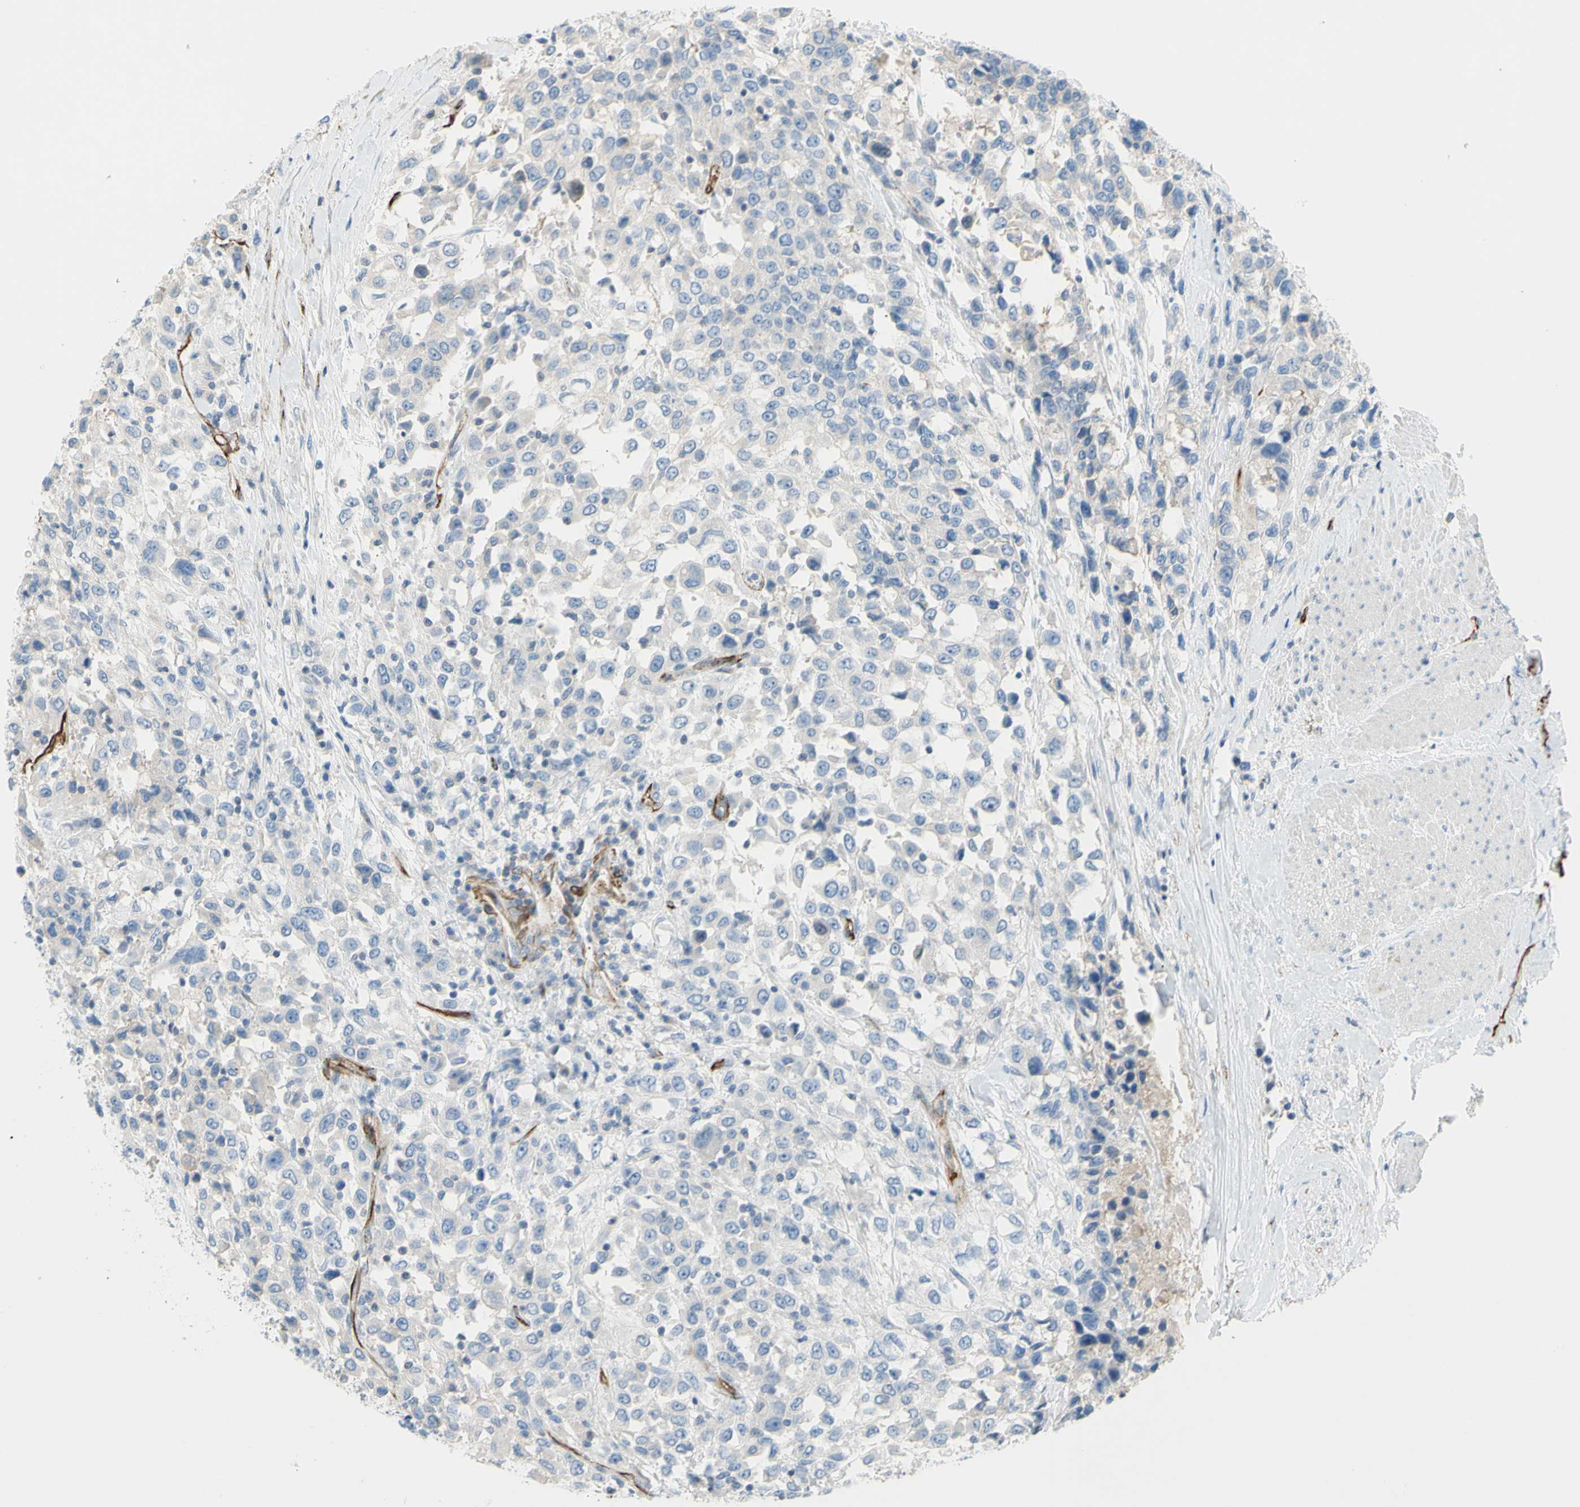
{"staining": {"intensity": "negative", "quantity": "none", "location": "none"}, "tissue": "urothelial cancer", "cell_type": "Tumor cells", "image_type": "cancer", "snomed": [{"axis": "morphology", "description": "Urothelial carcinoma, High grade"}, {"axis": "topography", "description": "Urinary bladder"}], "caption": "Tumor cells are negative for brown protein staining in urothelial cancer.", "gene": "PRRG2", "patient": {"sex": "female", "age": 80}}